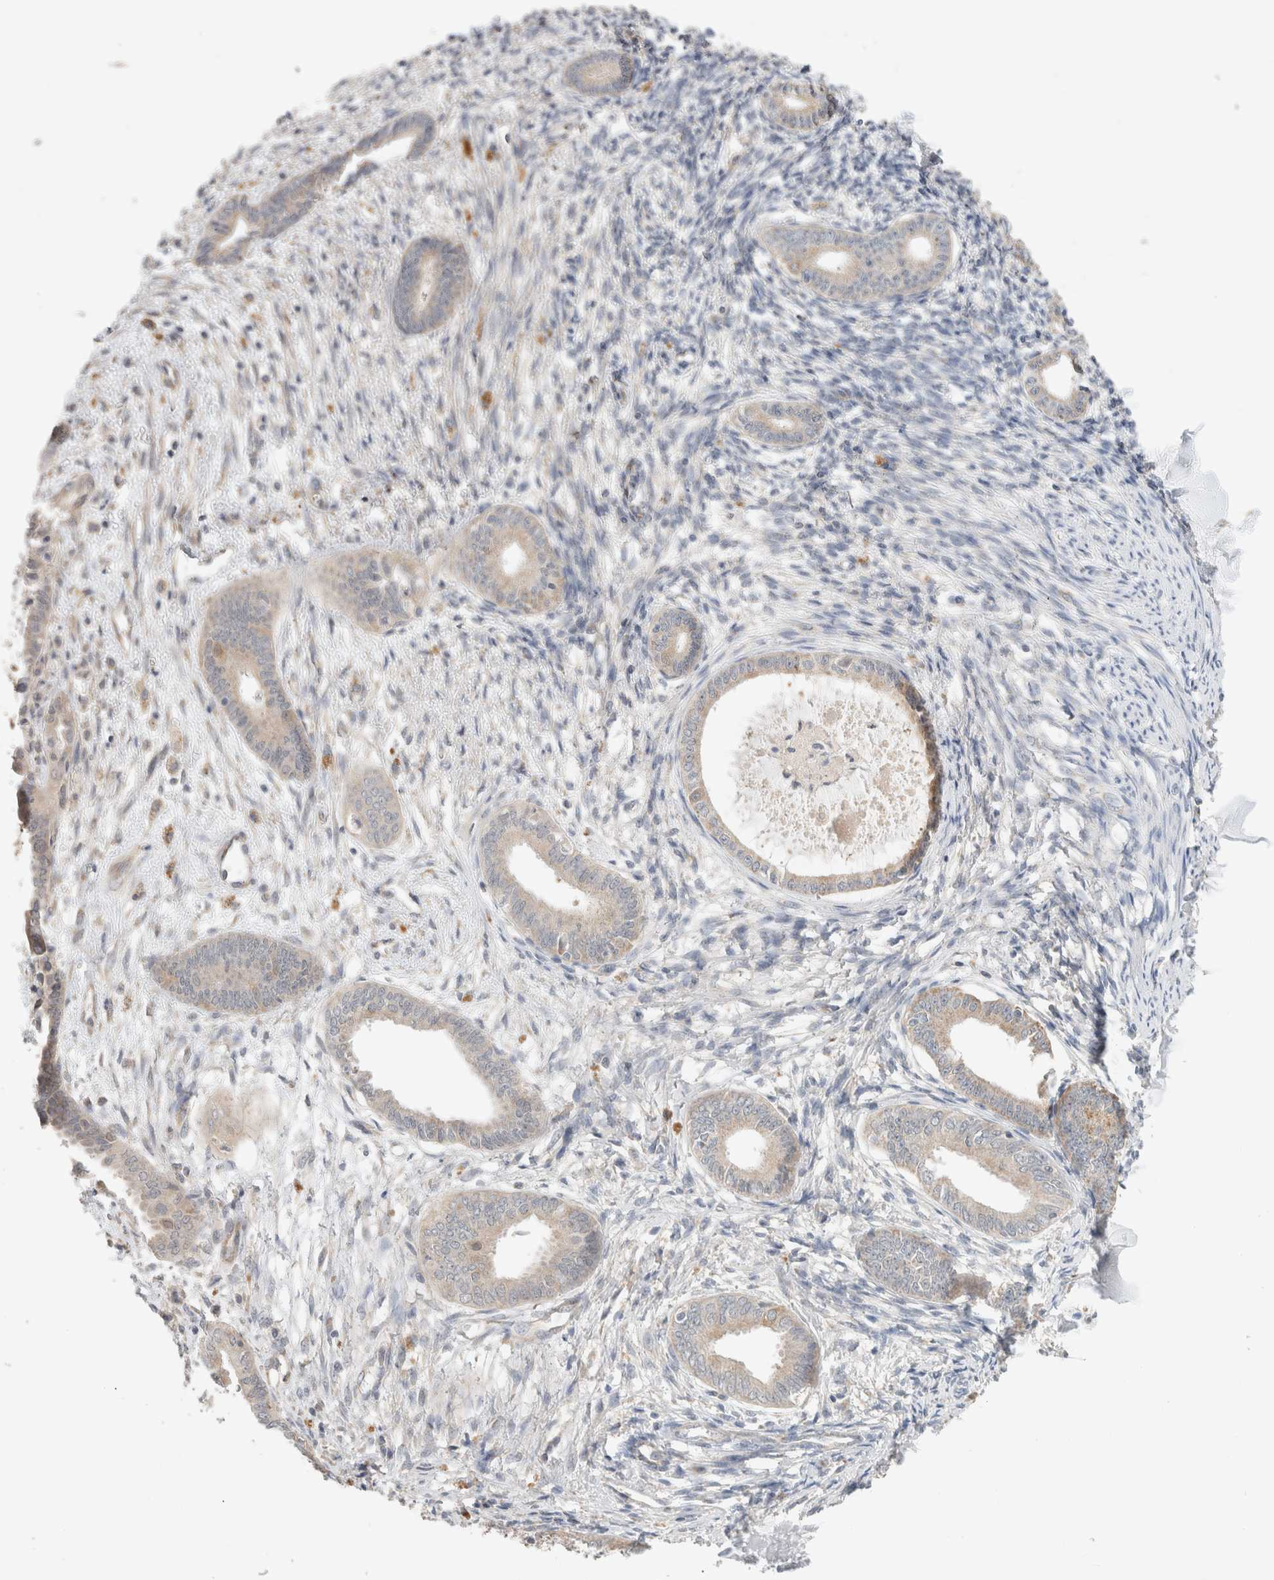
{"staining": {"intensity": "negative", "quantity": "none", "location": "none"}, "tissue": "endometrium", "cell_type": "Cells in endometrial stroma", "image_type": "normal", "snomed": [{"axis": "morphology", "description": "Normal tissue, NOS"}, {"axis": "topography", "description": "Endometrium"}], "caption": "Protein analysis of normal endometrium displays no significant expression in cells in endometrial stroma. (DAB immunohistochemistry visualized using brightfield microscopy, high magnification).", "gene": "CA13", "patient": {"sex": "female", "age": 56}}